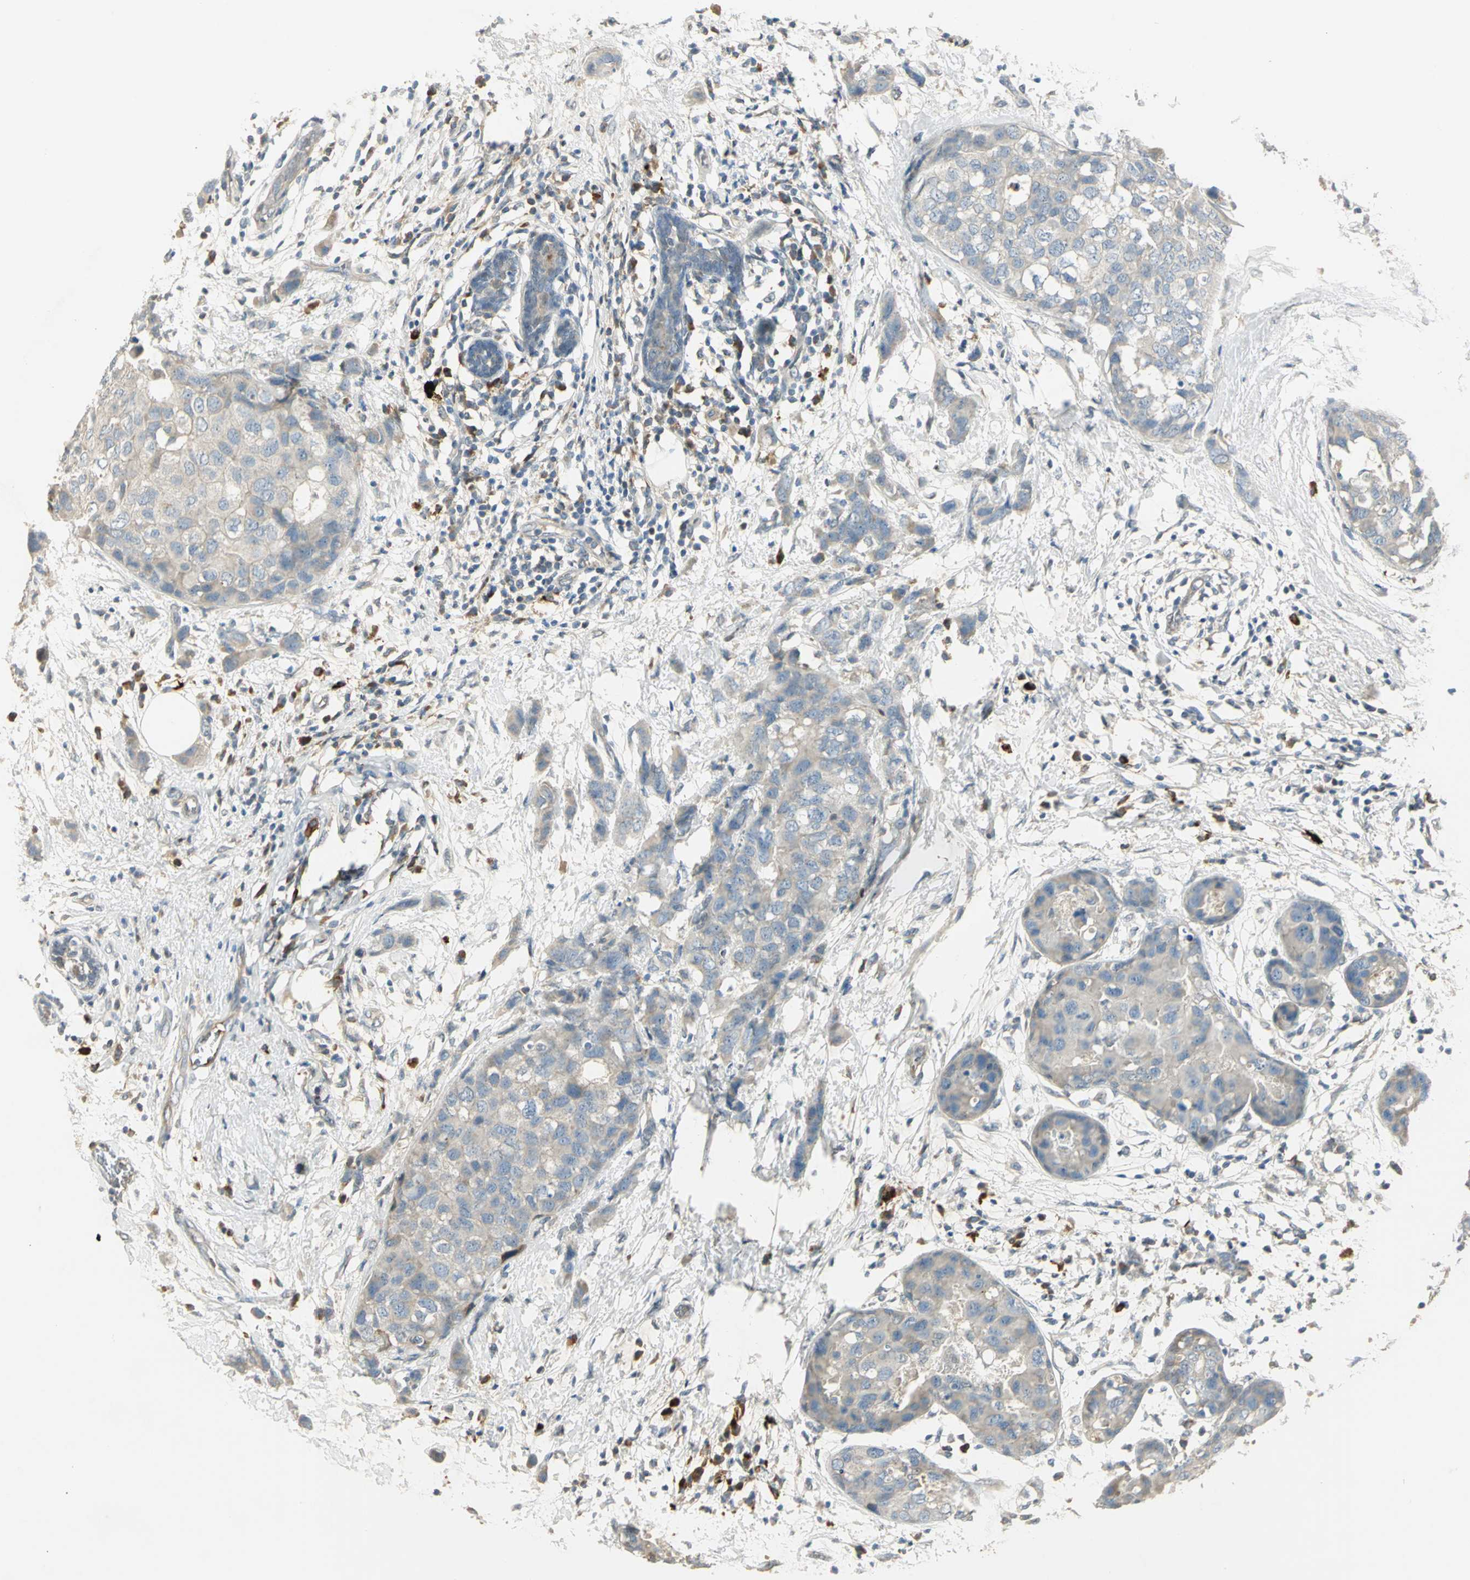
{"staining": {"intensity": "negative", "quantity": "none", "location": "none"}, "tissue": "breast cancer", "cell_type": "Tumor cells", "image_type": "cancer", "snomed": [{"axis": "morphology", "description": "Normal tissue, NOS"}, {"axis": "morphology", "description": "Duct carcinoma"}, {"axis": "topography", "description": "Breast"}], "caption": "This histopathology image is of breast cancer (intraductal carcinoma) stained with immunohistochemistry (IHC) to label a protein in brown with the nuclei are counter-stained blue. There is no expression in tumor cells.", "gene": "PROC", "patient": {"sex": "female", "age": 50}}